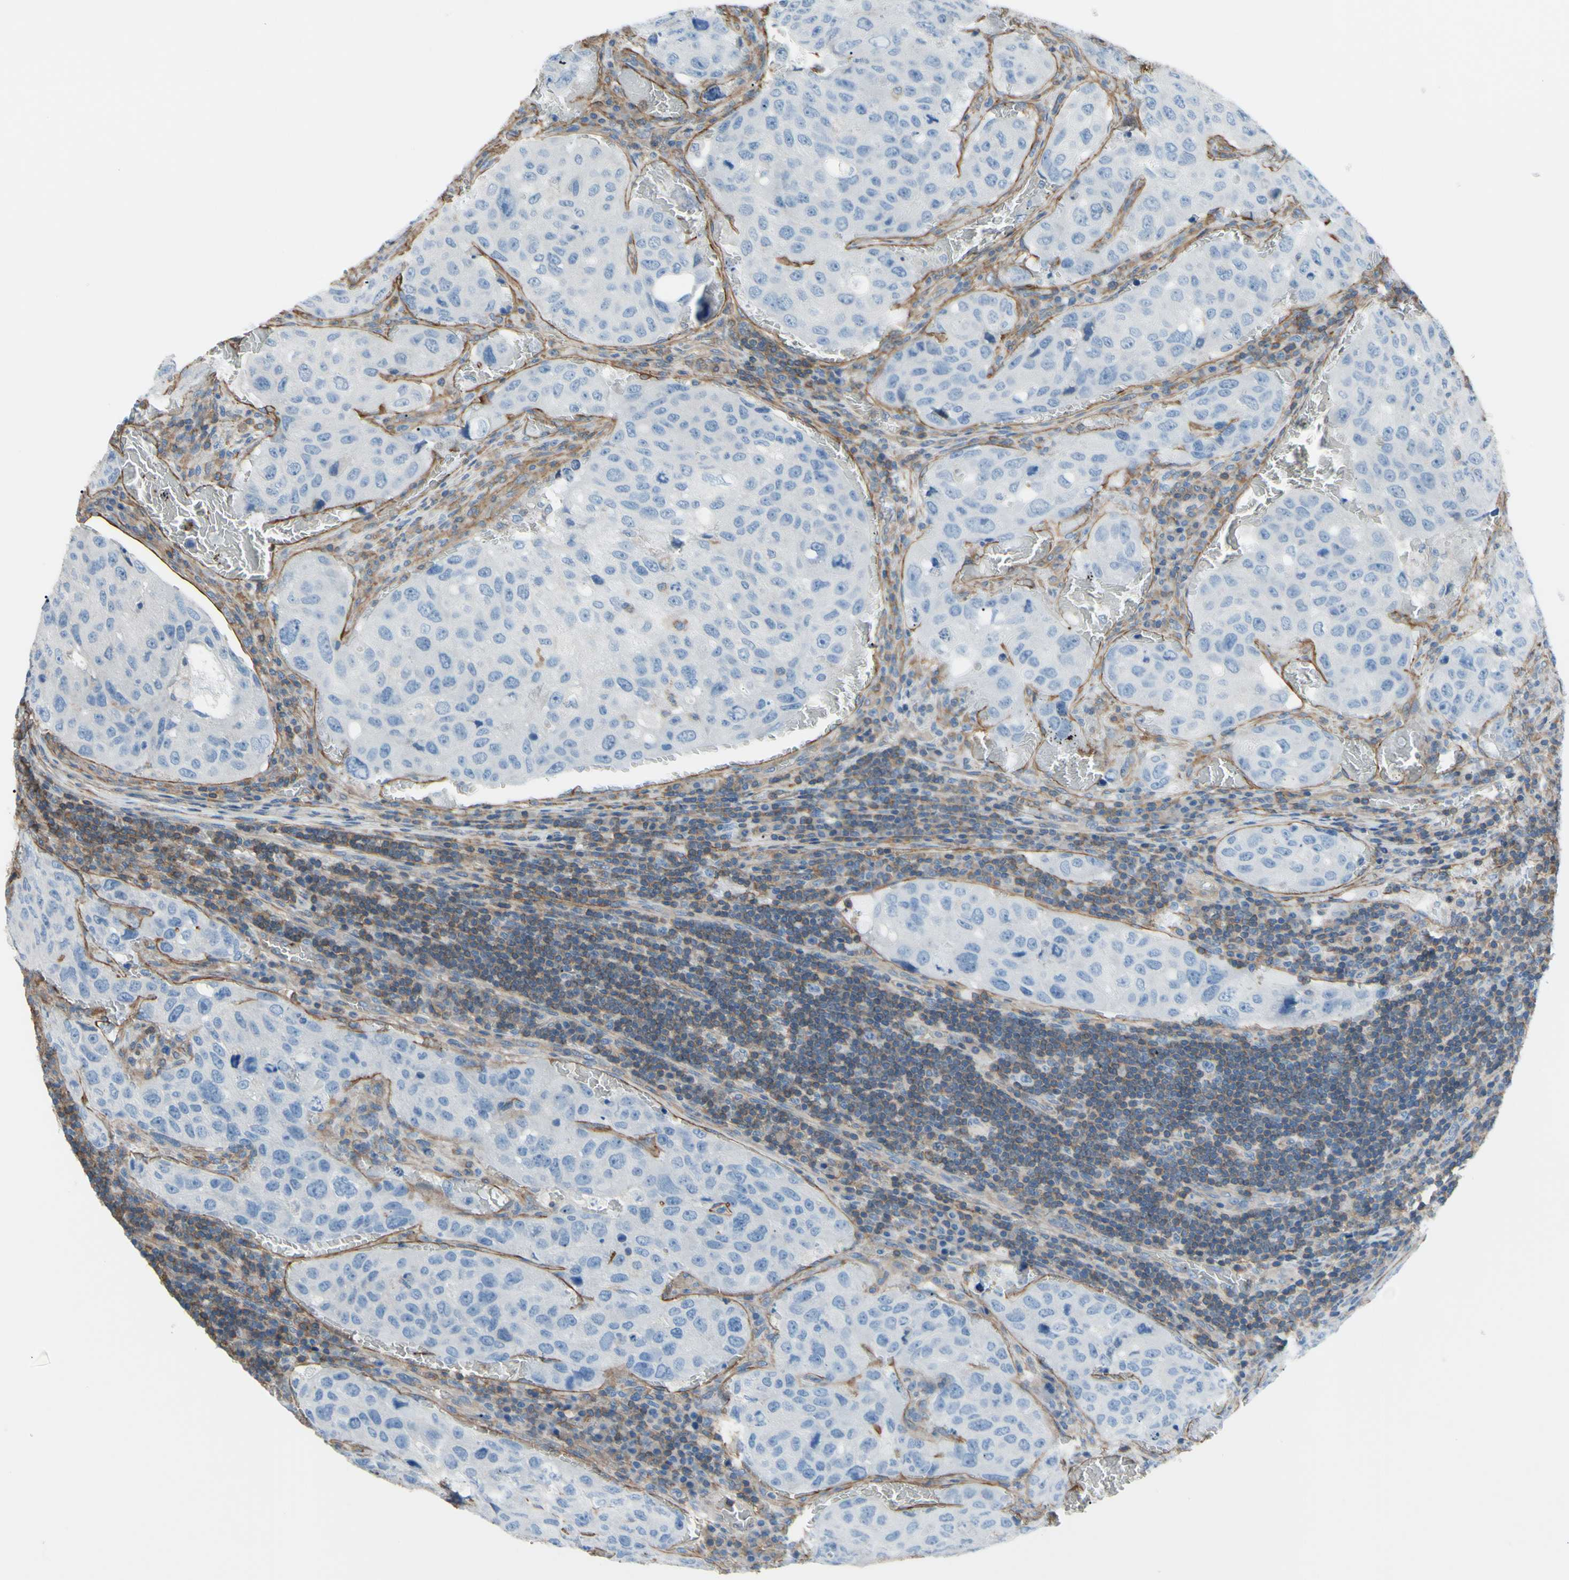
{"staining": {"intensity": "negative", "quantity": "none", "location": "none"}, "tissue": "urothelial cancer", "cell_type": "Tumor cells", "image_type": "cancer", "snomed": [{"axis": "morphology", "description": "Urothelial carcinoma, High grade"}, {"axis": "topography", "description": "Lymph node"}, {"axis": "topography", "description": "Urinary bladder"}], "caption": "Immunohistochemistry (IHC) of high-grade urothelial carcinoma exhibits no positivity in tumor cells.", "gene": "ADD1", "patient": {"sex": "male", "age": 51}}